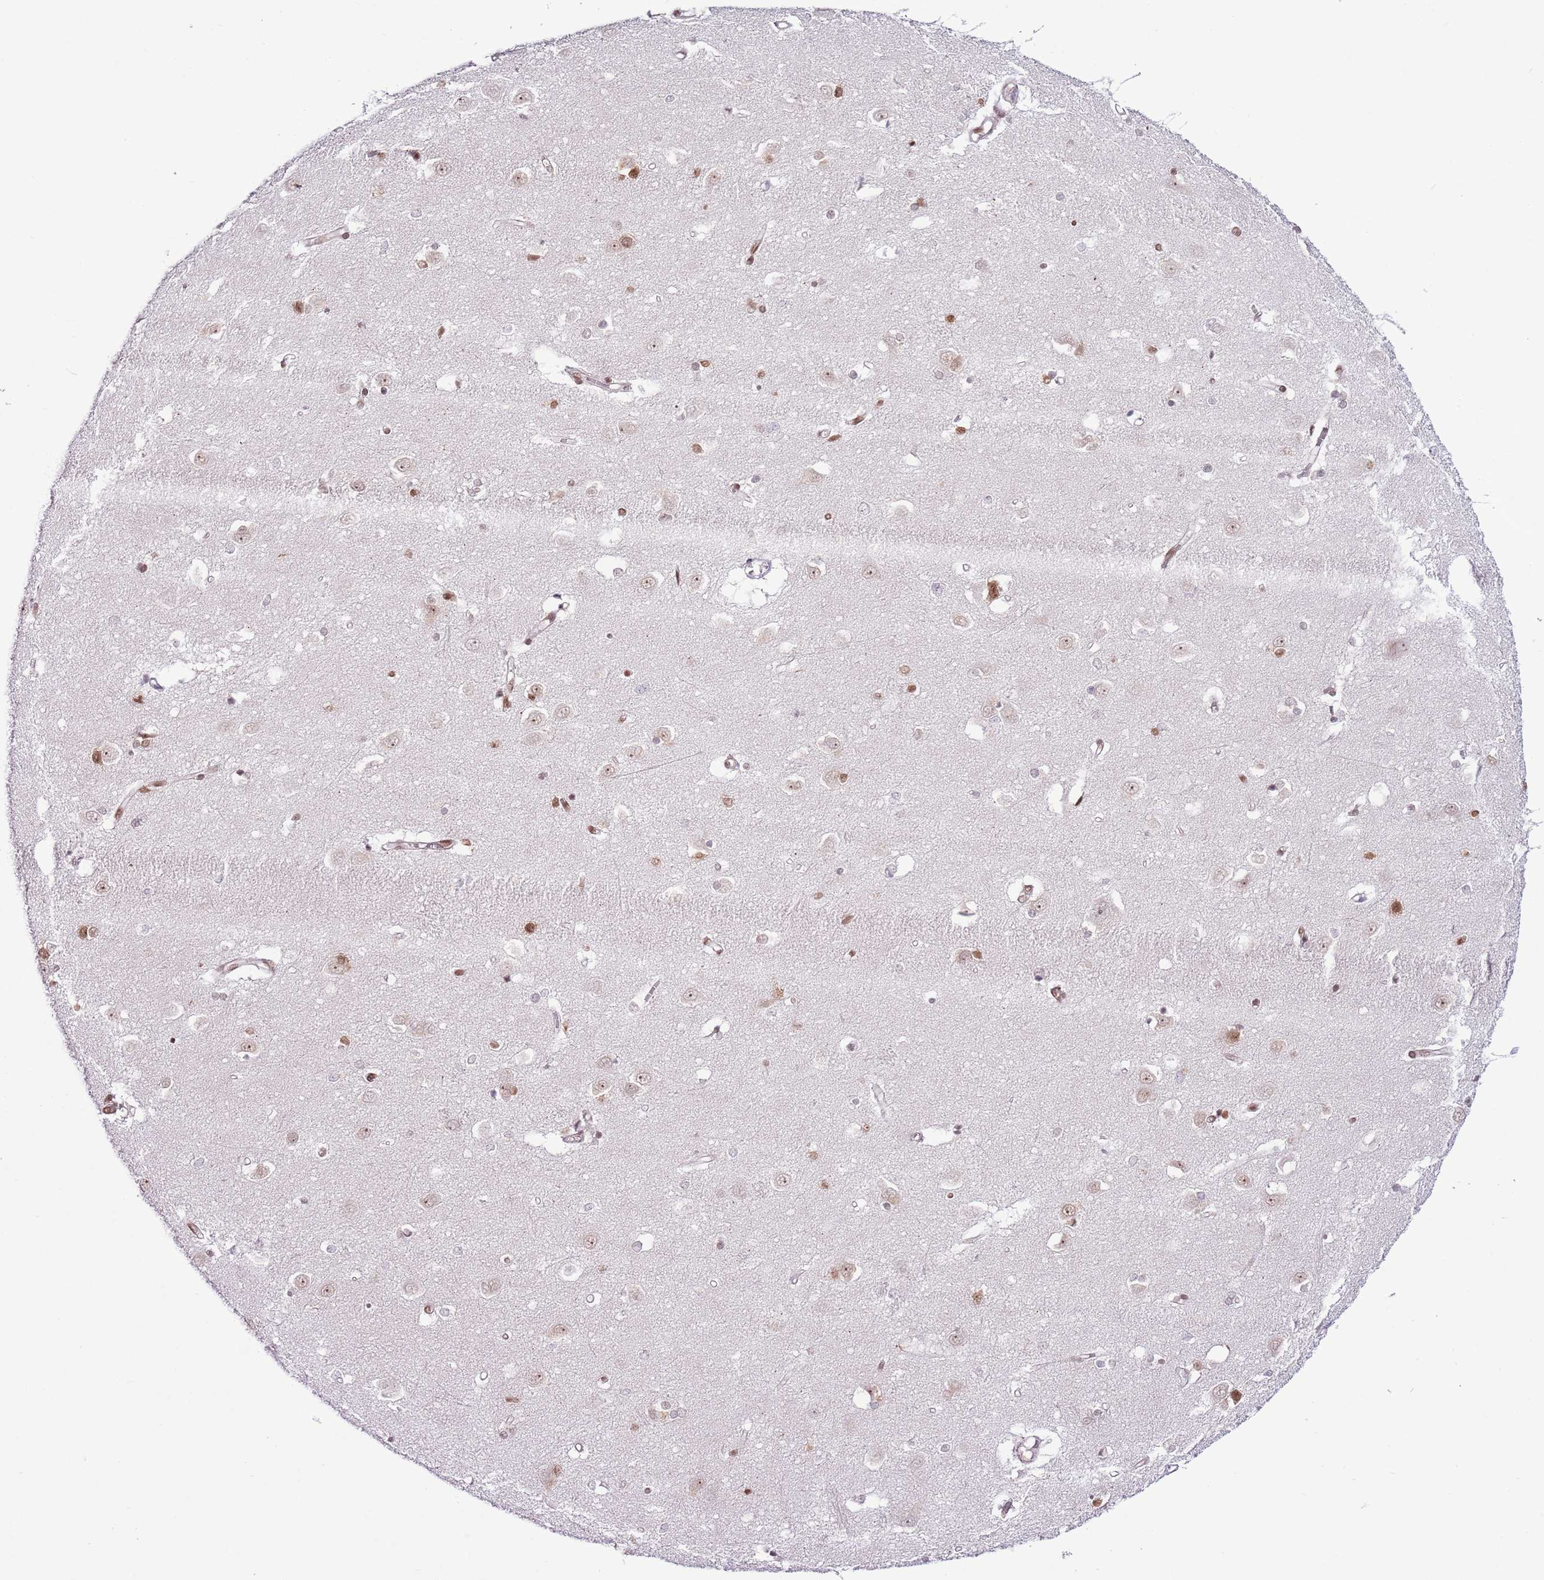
{"staining": {"intensity": "moderate", "quantity": "<25%", "location": "nuclear"}, "tissue": "caudate", "cell_type": "Glial cells", "image_type": "normal", "snomed": [{"axis": "morphology", "description": "Normal tissue, NOS"}, {"axis": "topography", "description": "Lateral ventricle wall"}], "caption": "A brown stain shows moderate nuclear staining of a protein in glial cells of unremarkable human caudate.", "gene": "SELENOH", "patient": {"sex": "male", "age": 37}}